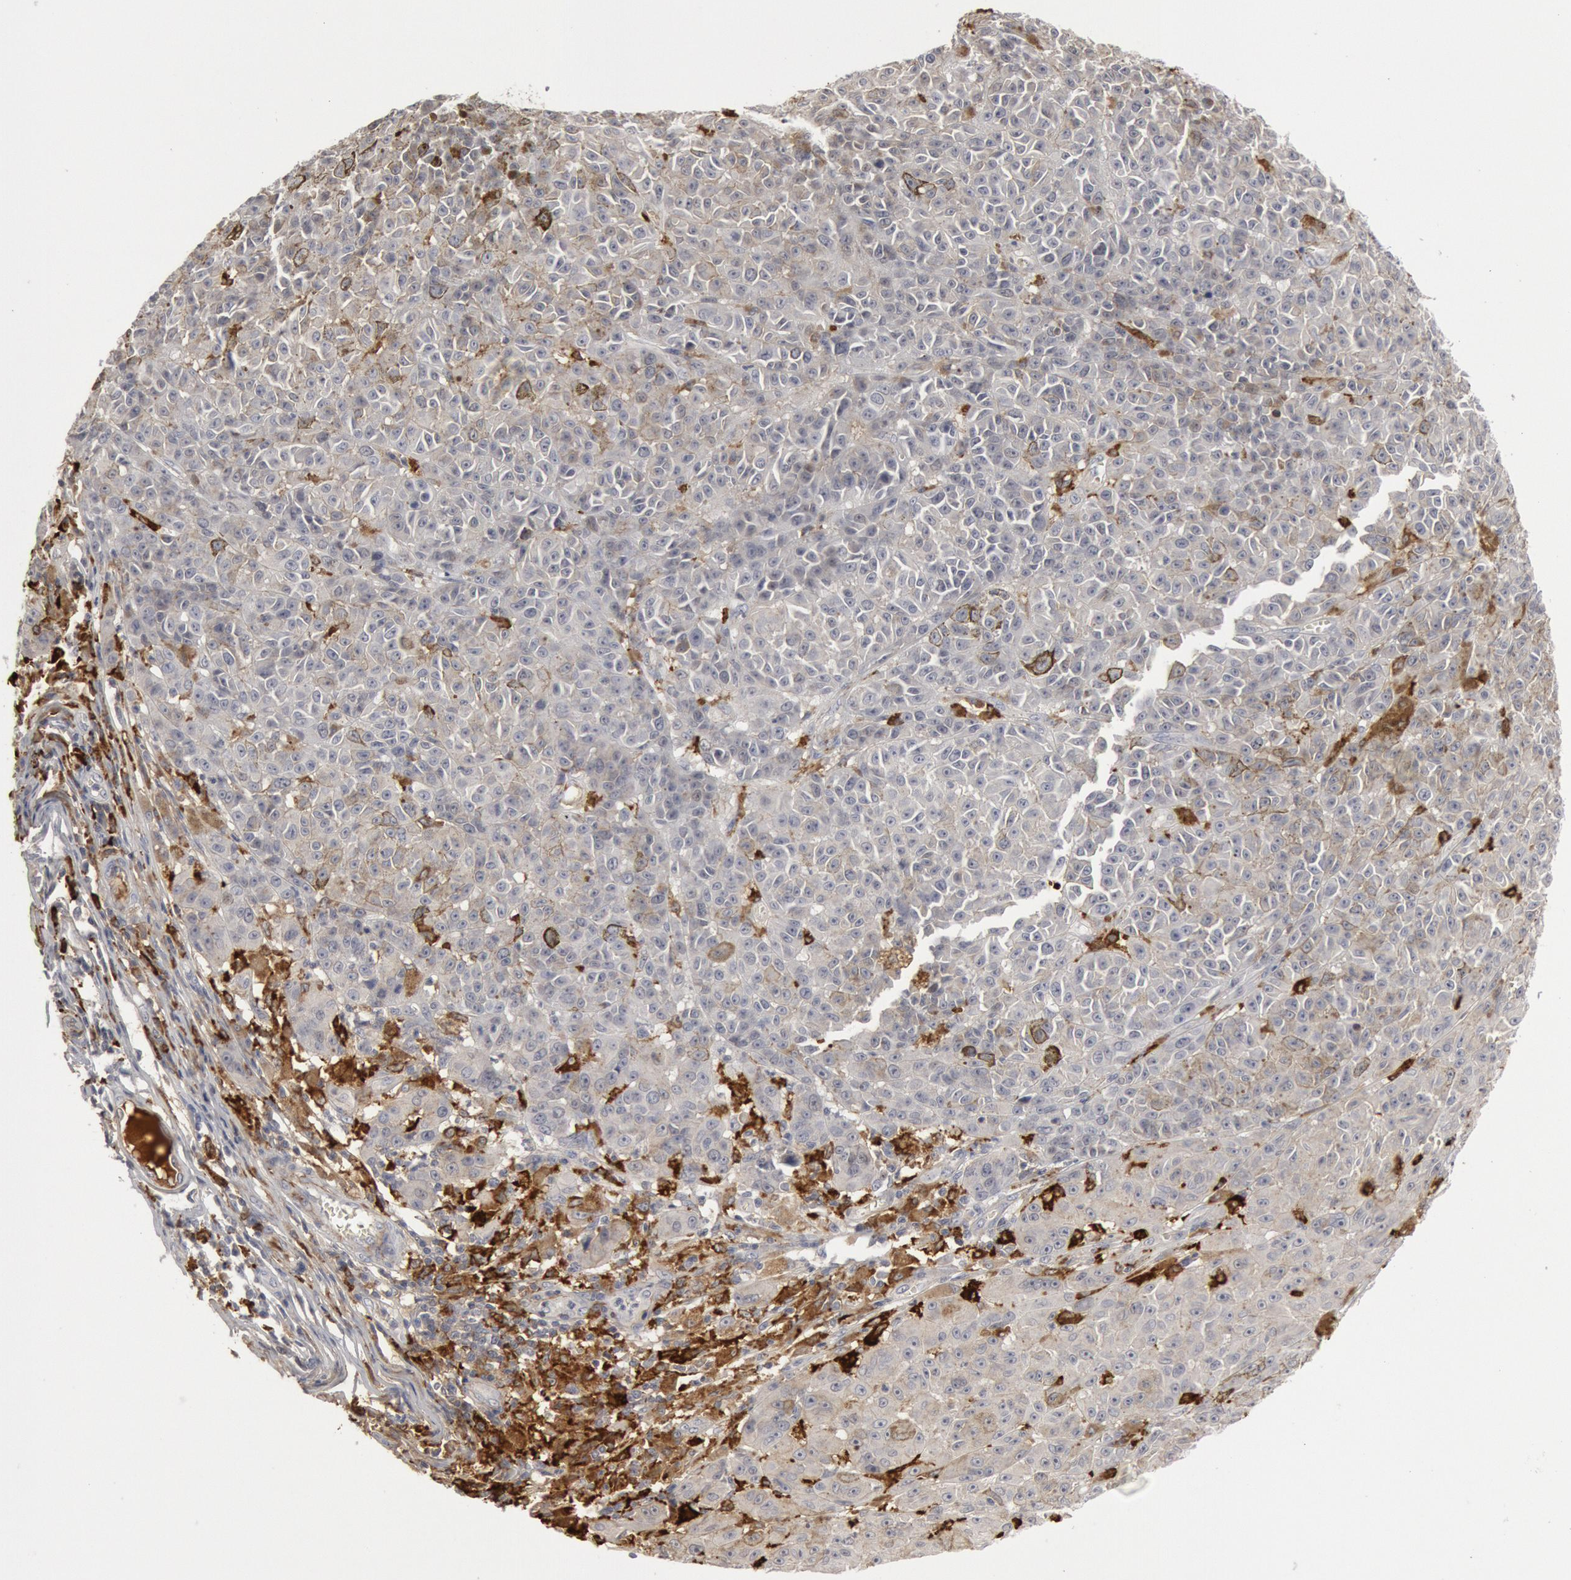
{"staining": {"intensity": "negative", "quantity": "none", "location": "none"}, "tissue": "melanoma", "cell_type": "Tumor cells", "image_type": "cancer", "snomed": [{"axis": "morphology", "description": "Malignant melanoma, NOS"}, {"axis": "topography", "description": "Skin"}], "caption": "Melanoma was stained to show a protein in brown. There is no significant expression in tumor cells.", "gene": "C1QC", "patient": {"sex": "male", "age": 64}}